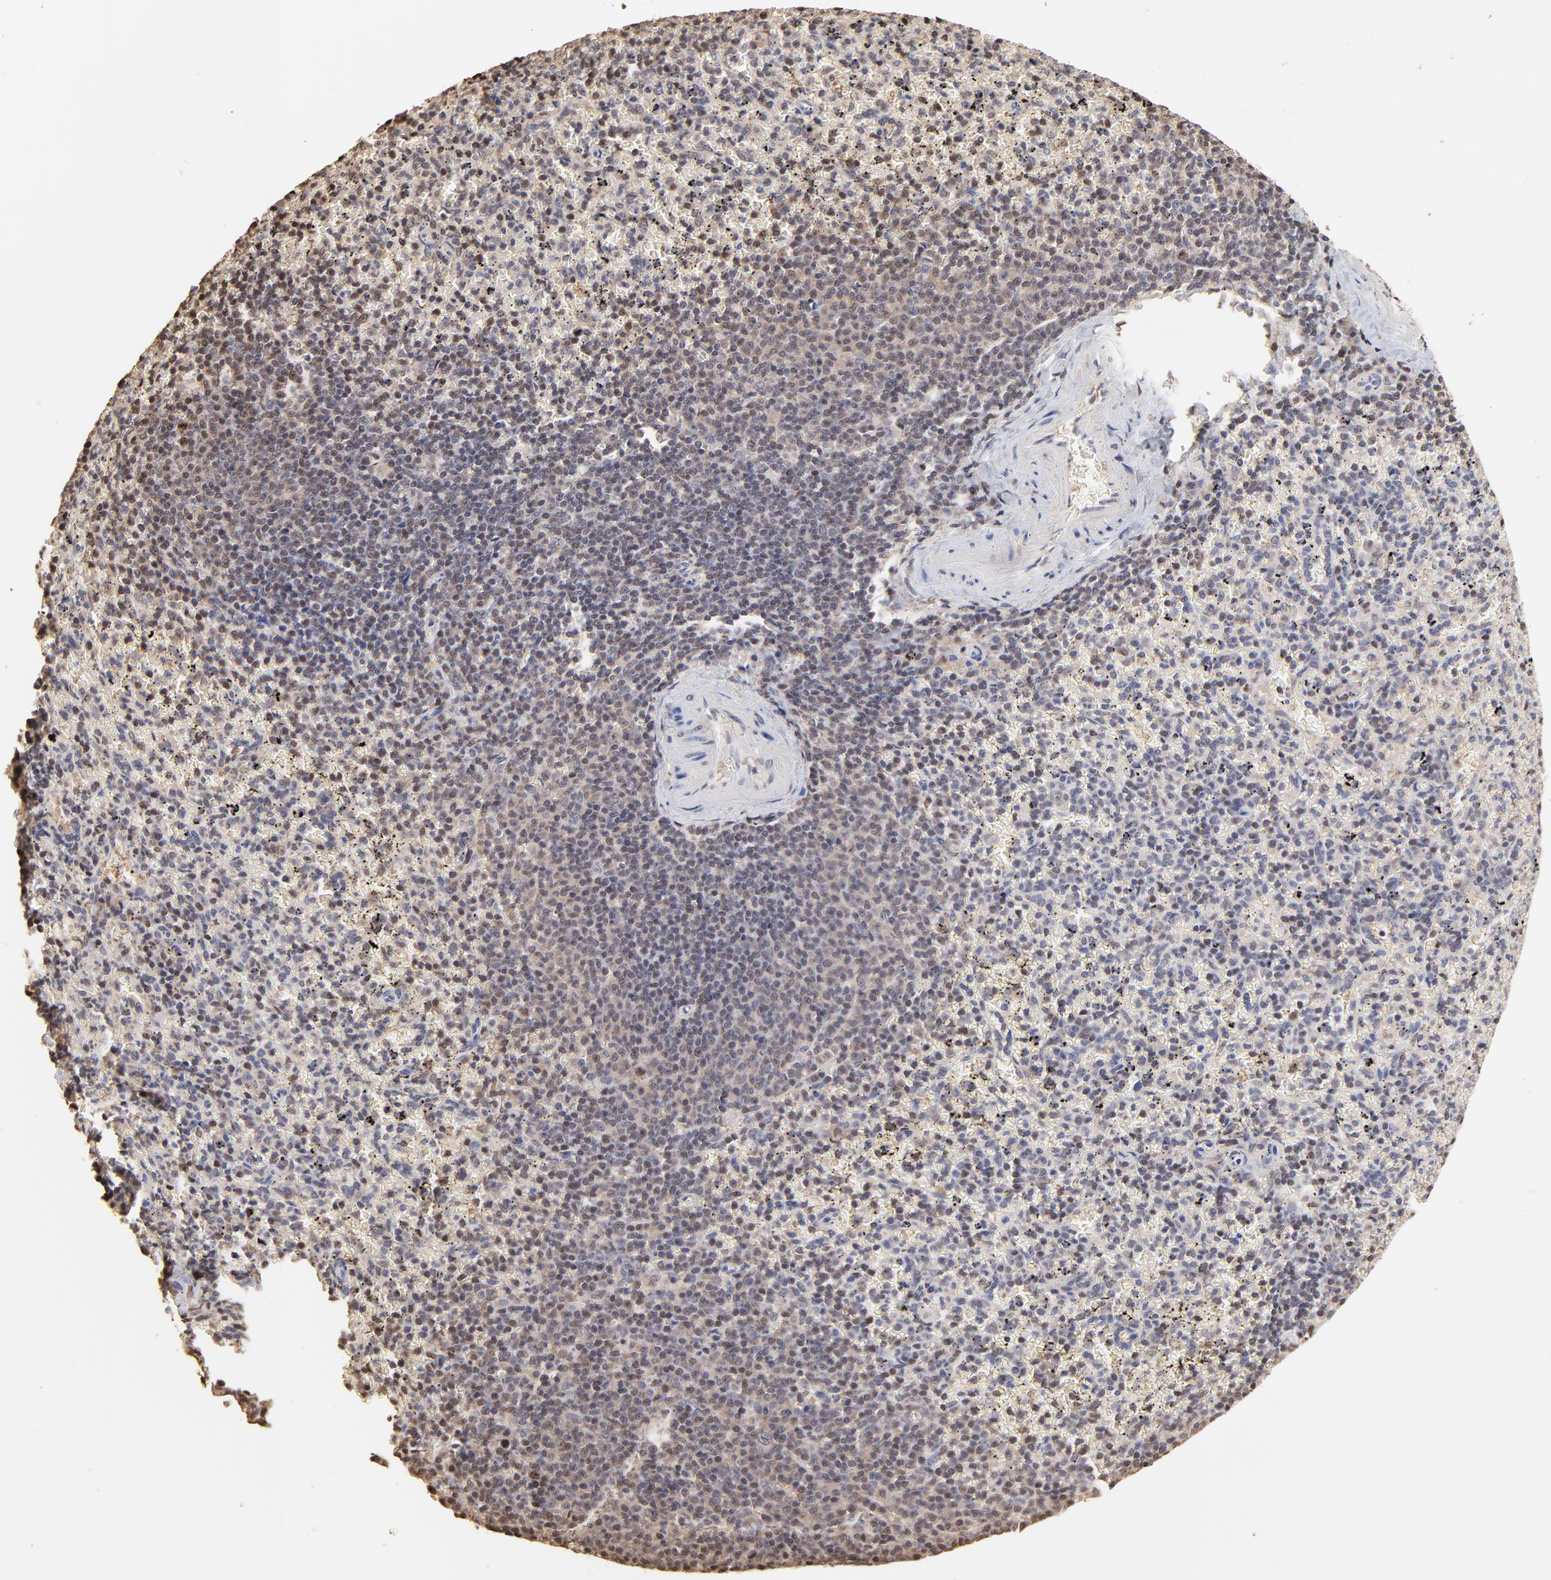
{"staining": {"intensity": "weak", "quantity": "25%-75%", "location": "nuclear"}, "tissue": "spleen", "cell_type": "Cells in red pulp", "image_type": "normal", "snomed": [{"axis": "morphology", "description": "Normal tissue, NOS"}, {"axis": "topography", "description": "Spleen"}], "caption": "Immunohistochemical staining of normal human spleen displays 25%-75% levels of weak nuclear protein positivity in approximately 25%-75% of cells in red pulp. (DAB (3,3'-diaminobenzidine) IHC, brown staining for protein, blue staining for nuclei).", "gene": "BIRC5", "patient": {"sex": "female", "age": 43}}